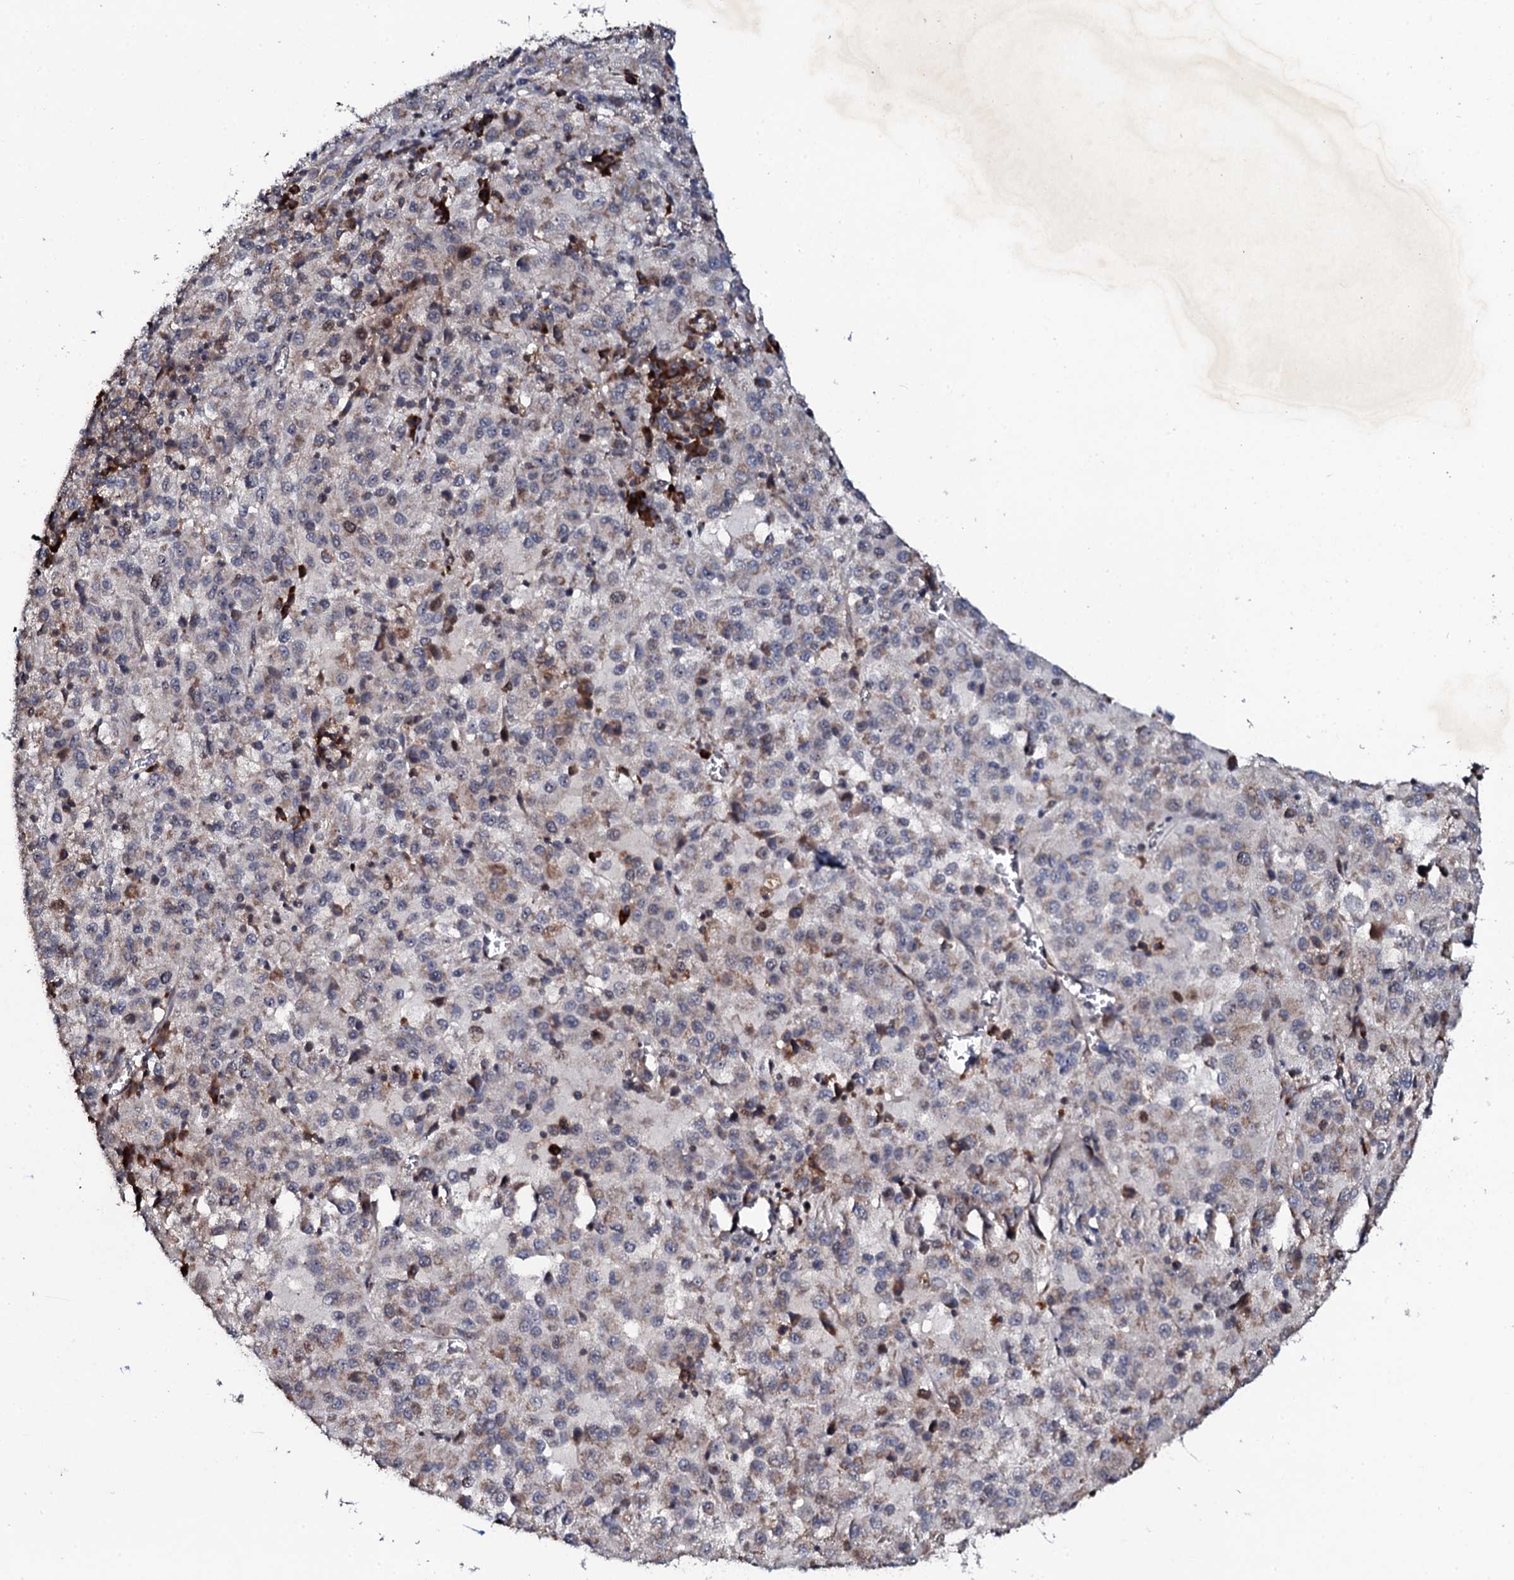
{"staining": {"intensity": "negative", "quantity": "none", "location": "none"}, "tissue": "melanoma", "cell_type": "Tumor cells", "image_type": "cancer", "snomed": [{"axis": "morphology", "description": "Malignant melanoma, Metastatic site"}, {"axis": "topography", "description": "Lung"}], "caption": "DAB (3,3'-diaminobenzidine) immunohistochemical staining of human melanoma demonstrates no significant positivity in tumor cells.", "gene": "FAM111A", "patient": {"sex": "male", "age": 64}}